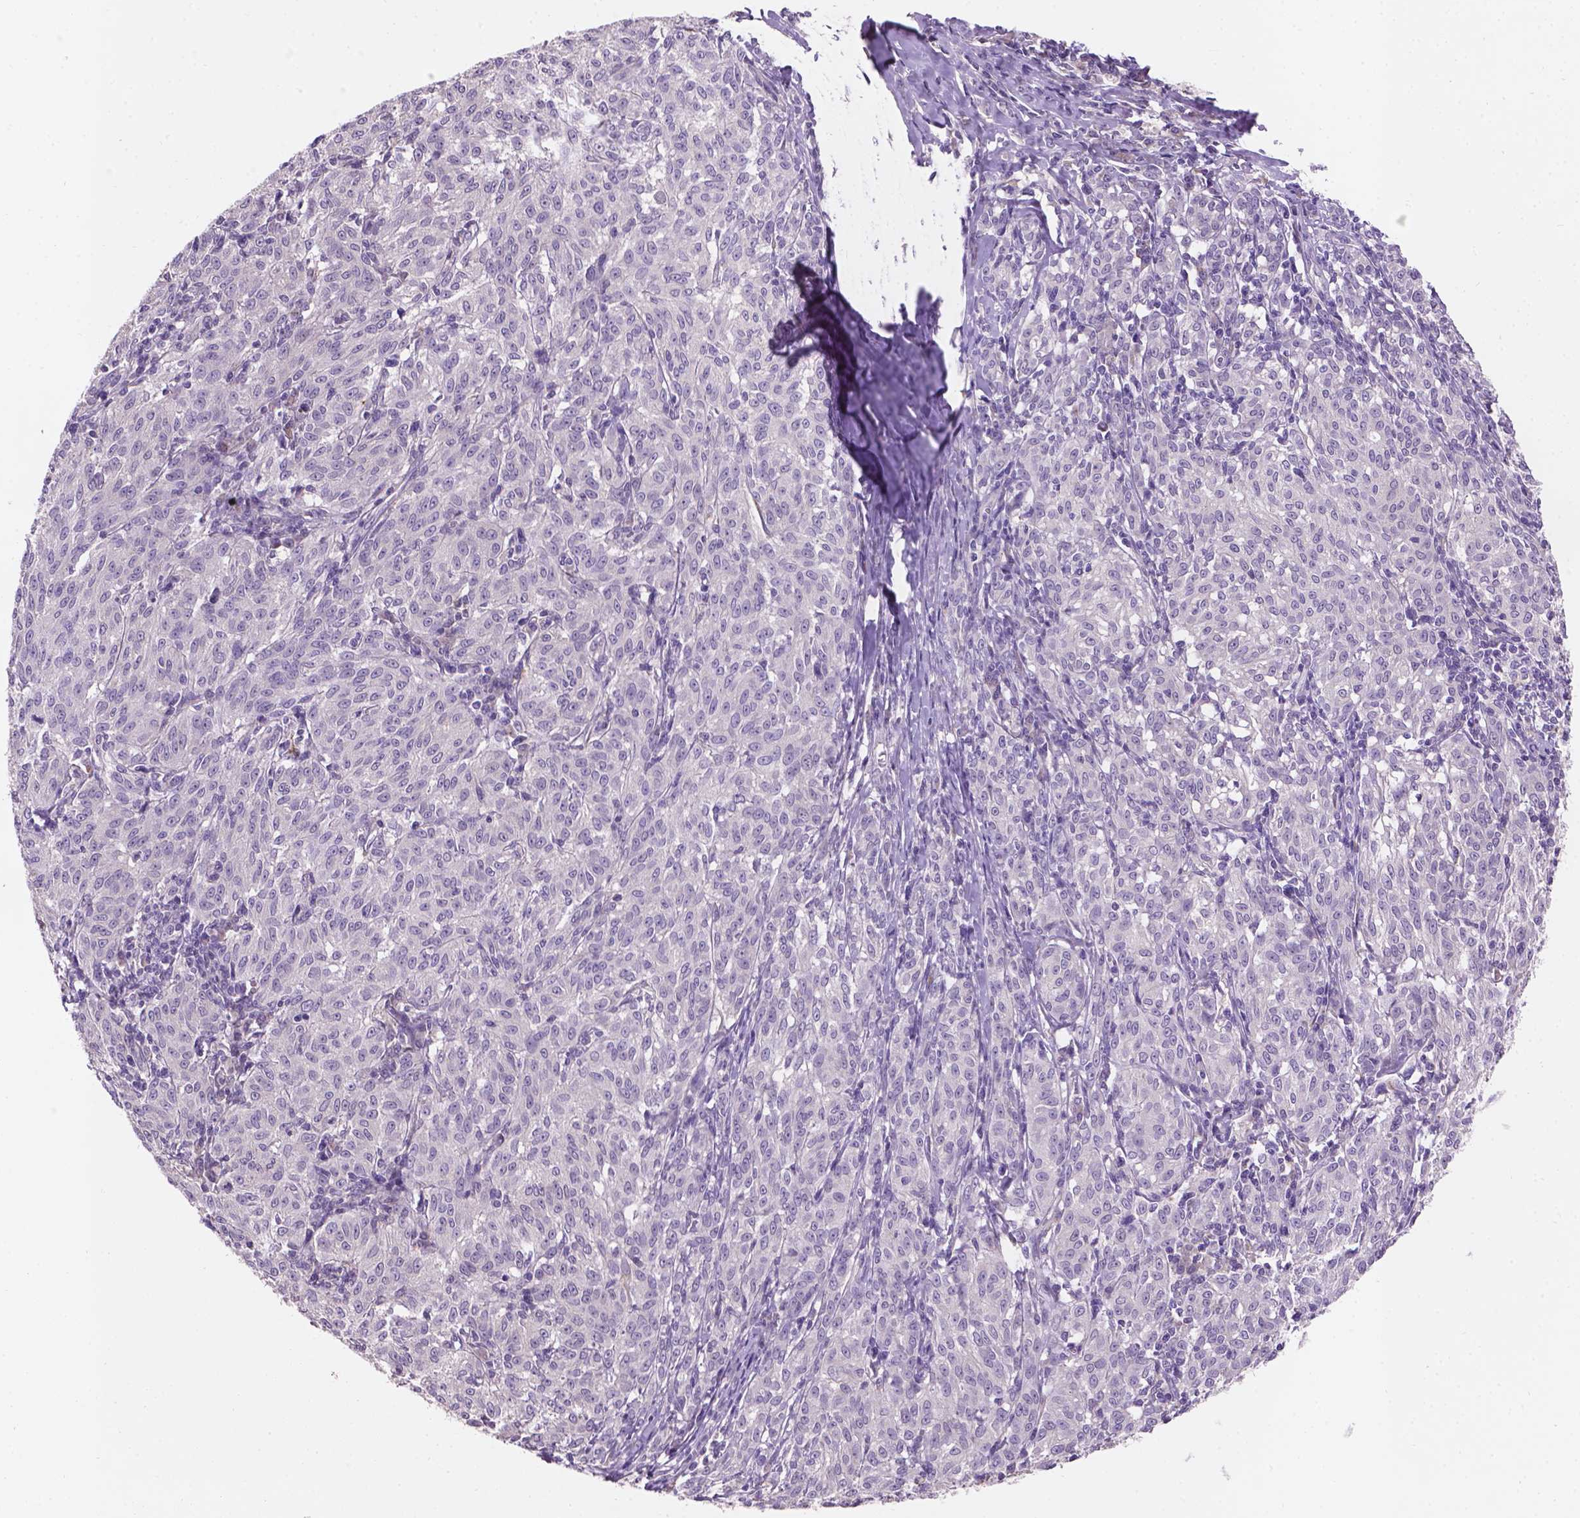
{"staining": {"intensity": "negative", "quantity": "none", "location": "none"}, "tissue": "melanoma", "cell_type": "Tumor cells", "image_type": "cancer", "snomed": [{"axis": "morphology", "description": "Malignant melanoma, NOS"}, {"axis": "topography", "description": "Skin"}], "caption": "Tumor cells show no significant expression in melanoma.", "gene": "GXYLT2", "patient": {"sex": "female", "age": 72}}